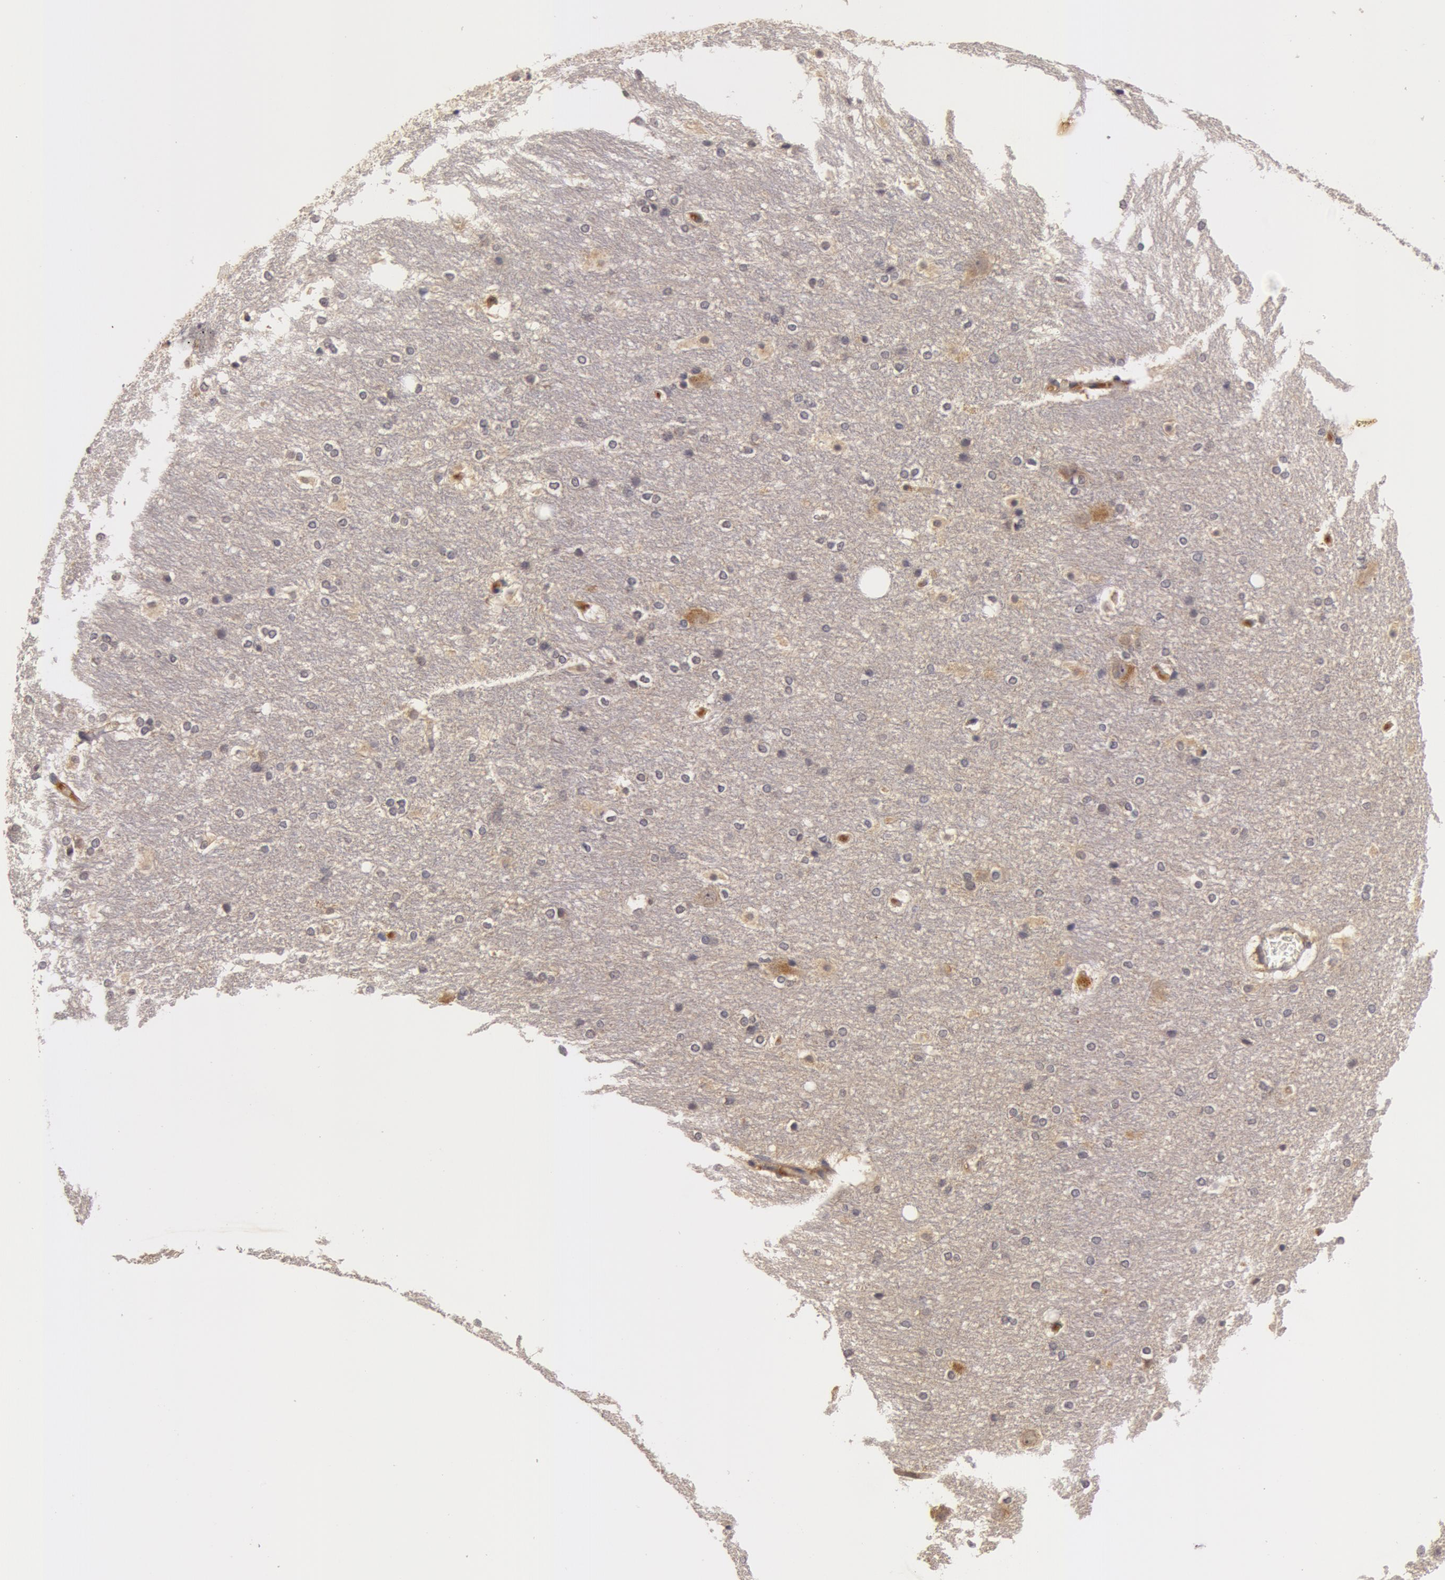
{"staining": {"intensity": "negative", "quantity": "none", "location": "none"}, "tissue": "hippocampus", "cell_type": "Glial cells", "image_type": "normal", "snomed": [{"axis": "morphology", "description": "Normal tissue, NOS"}, {"axis": "topography", "description": "Hippocampus"}], "caption": "Hippocampus stained for a protein using IHC demonstrates no staining glial cells.", "gene": "BCHE", "patient": {"sex": "female", "age": 19}}